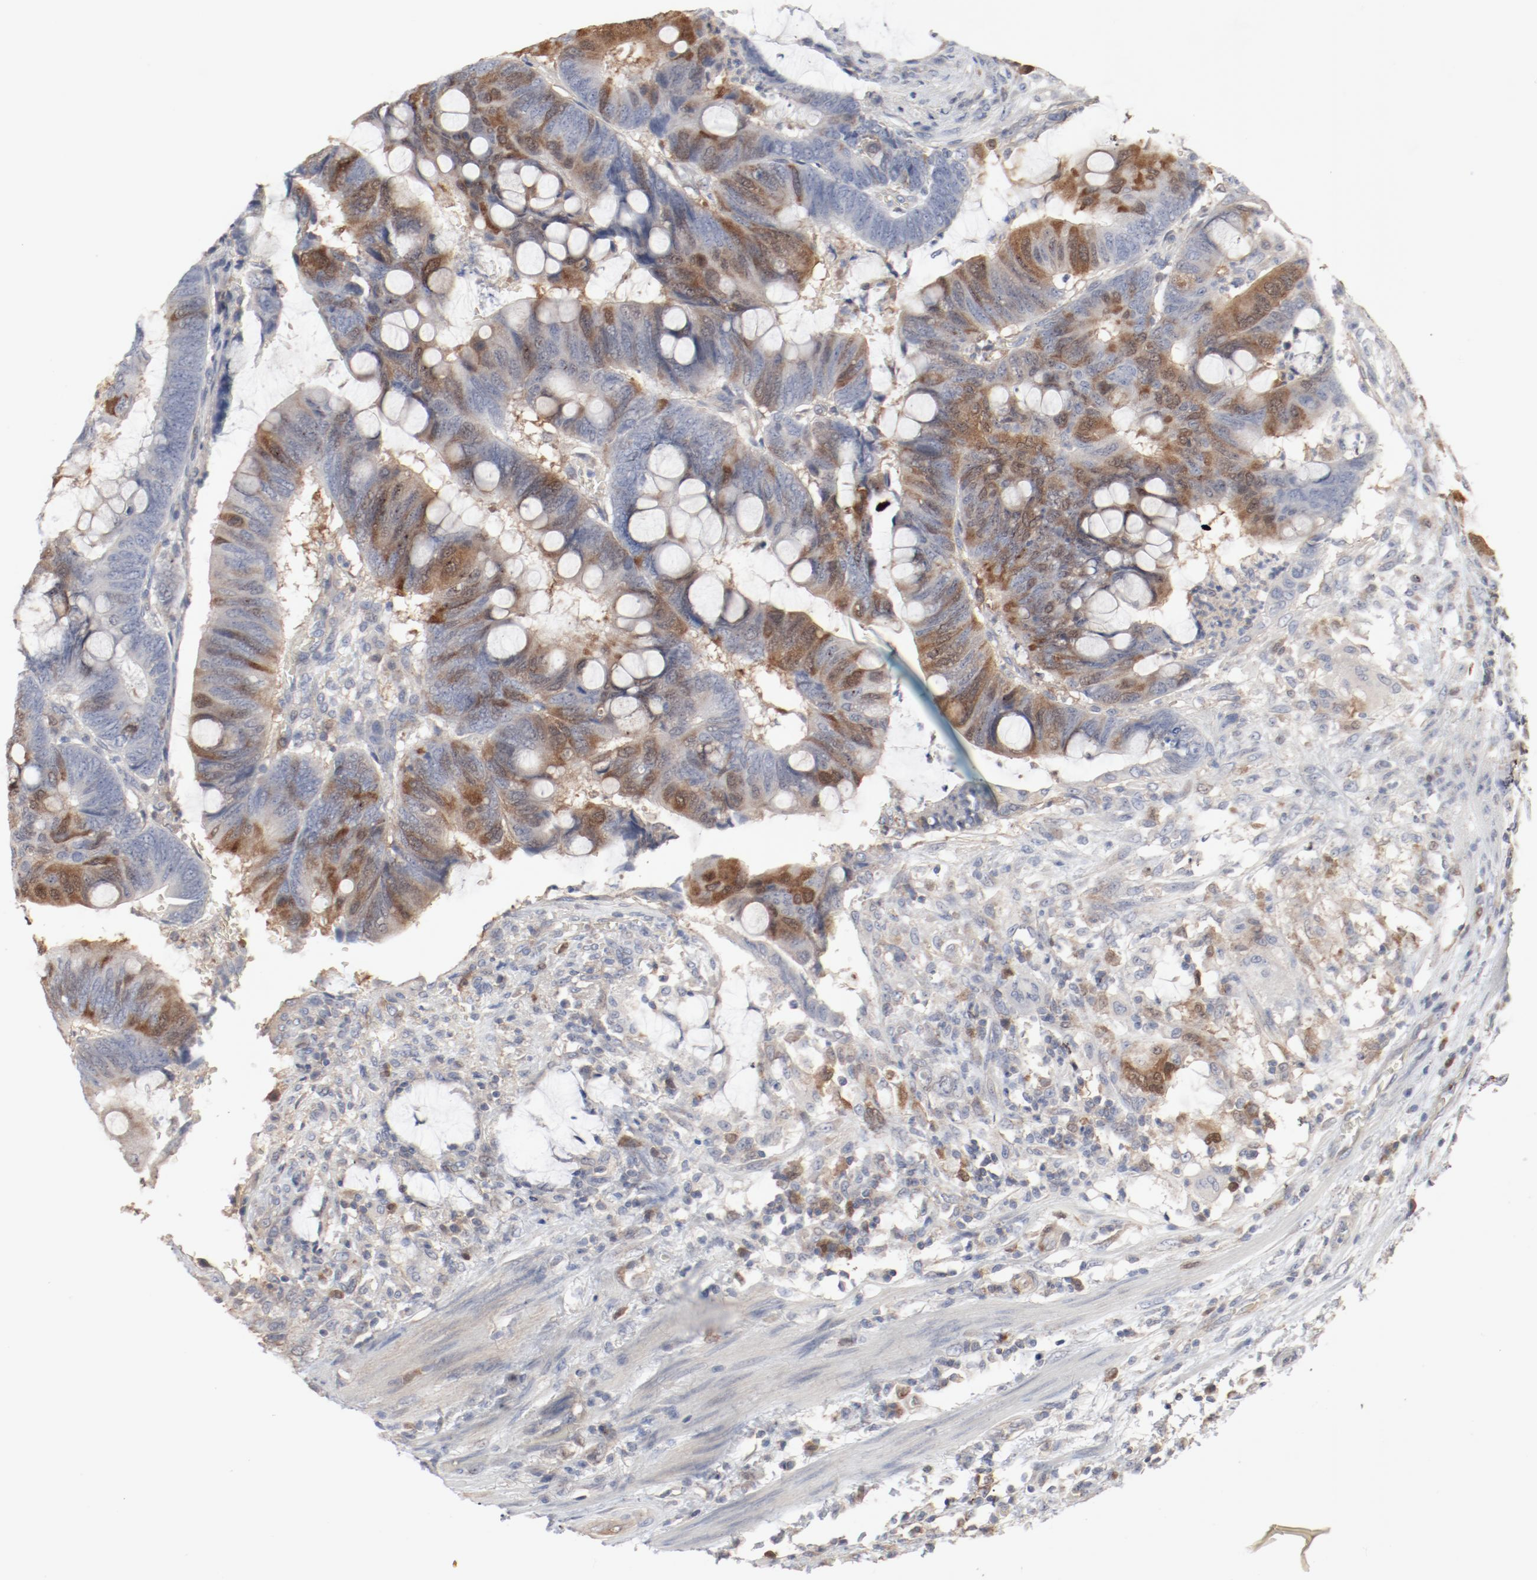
{"staining": {"intensity": "moderate", "quantity": "25%-75%", "location": "cytoplasmic/membranous,nuclear"}, "tissue": "colorectal cancer", "cell_type": "Tumor cells", "image_type": "cancer", "snomed": [{"axis": "morphology", "description": "Normal tissue, NOS"}, {"axis": "morphology", "description": "Adenocarcinoma, NOS"}, {"axis": "topography", "description": "Rectum"}], "caption": "Protein expression analysis of human adenocarcinoma (colorectal) reveals moderate cytoplasmic/membranous and nuclear positivity in about 25%-75% of tumor cells. The protein is stained brown, and the nuclei are stained in blue (DAB IHC with brightfield microscopy, high magnification).", "gene": "CDK1", "patient": {"sex": "male", "age": 92}}